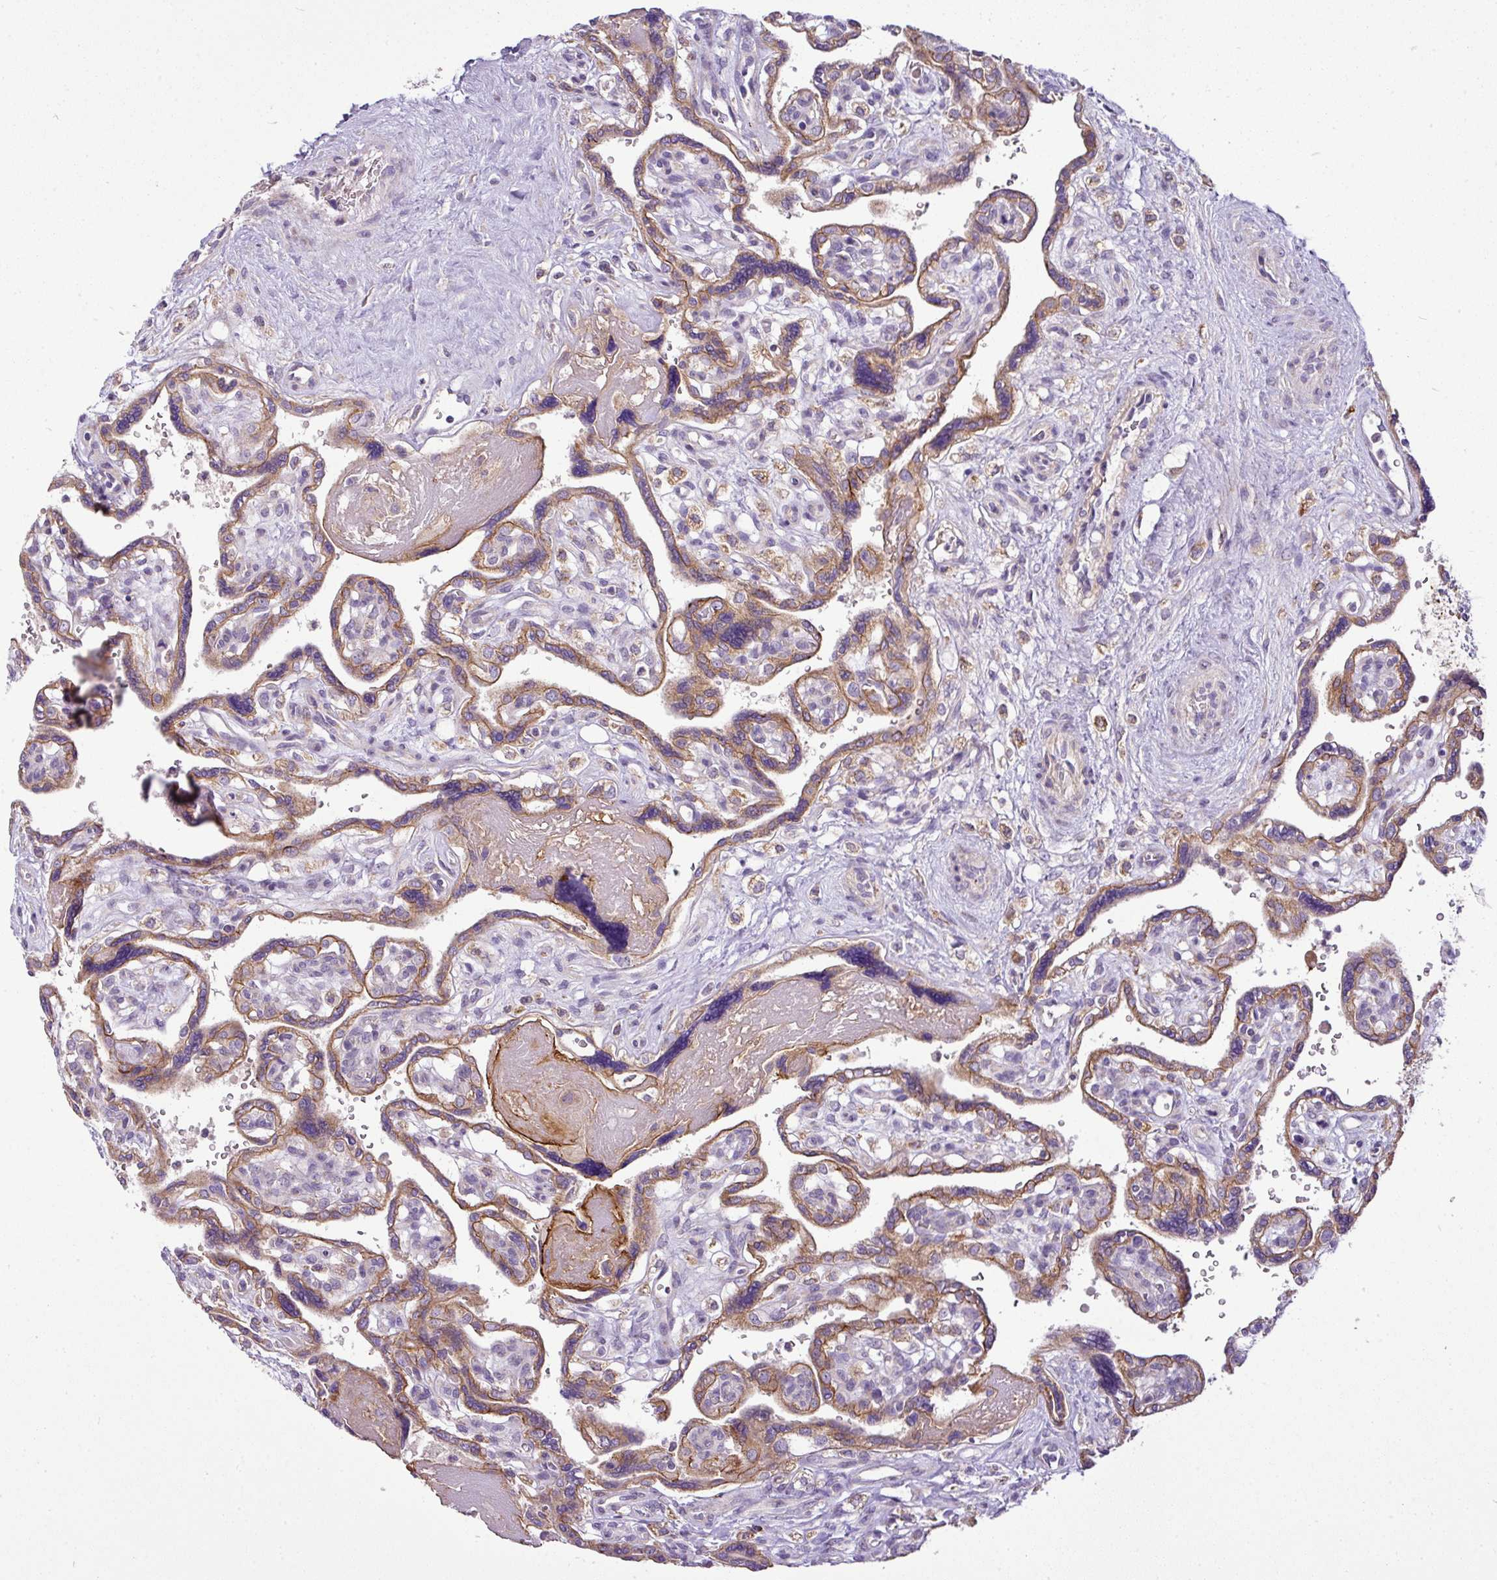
{"staining": {"intensity": "moderate", "quantity": ">75%", "location": "cytoplasmic/membranous"}, "tissue": "placenta", "cell_type": "Decidual cells", "image_type": "normal", "snomed": [{"axis": "morphology", "description": "Normal tissue, NOS"}, {"axis": "topography", "description": "Placenta"}], "caption": "Decidual cells display medium levels of moderate cytoplasmic/membranous expression in about >75% of cells in unremarkable placenta. Using DAB (brown) and hematoxylin (blue) stains, captured at high magnification using brightfield microscopy.", "gene": "GAN", "patient": {"sex": "female", "age": 39}}